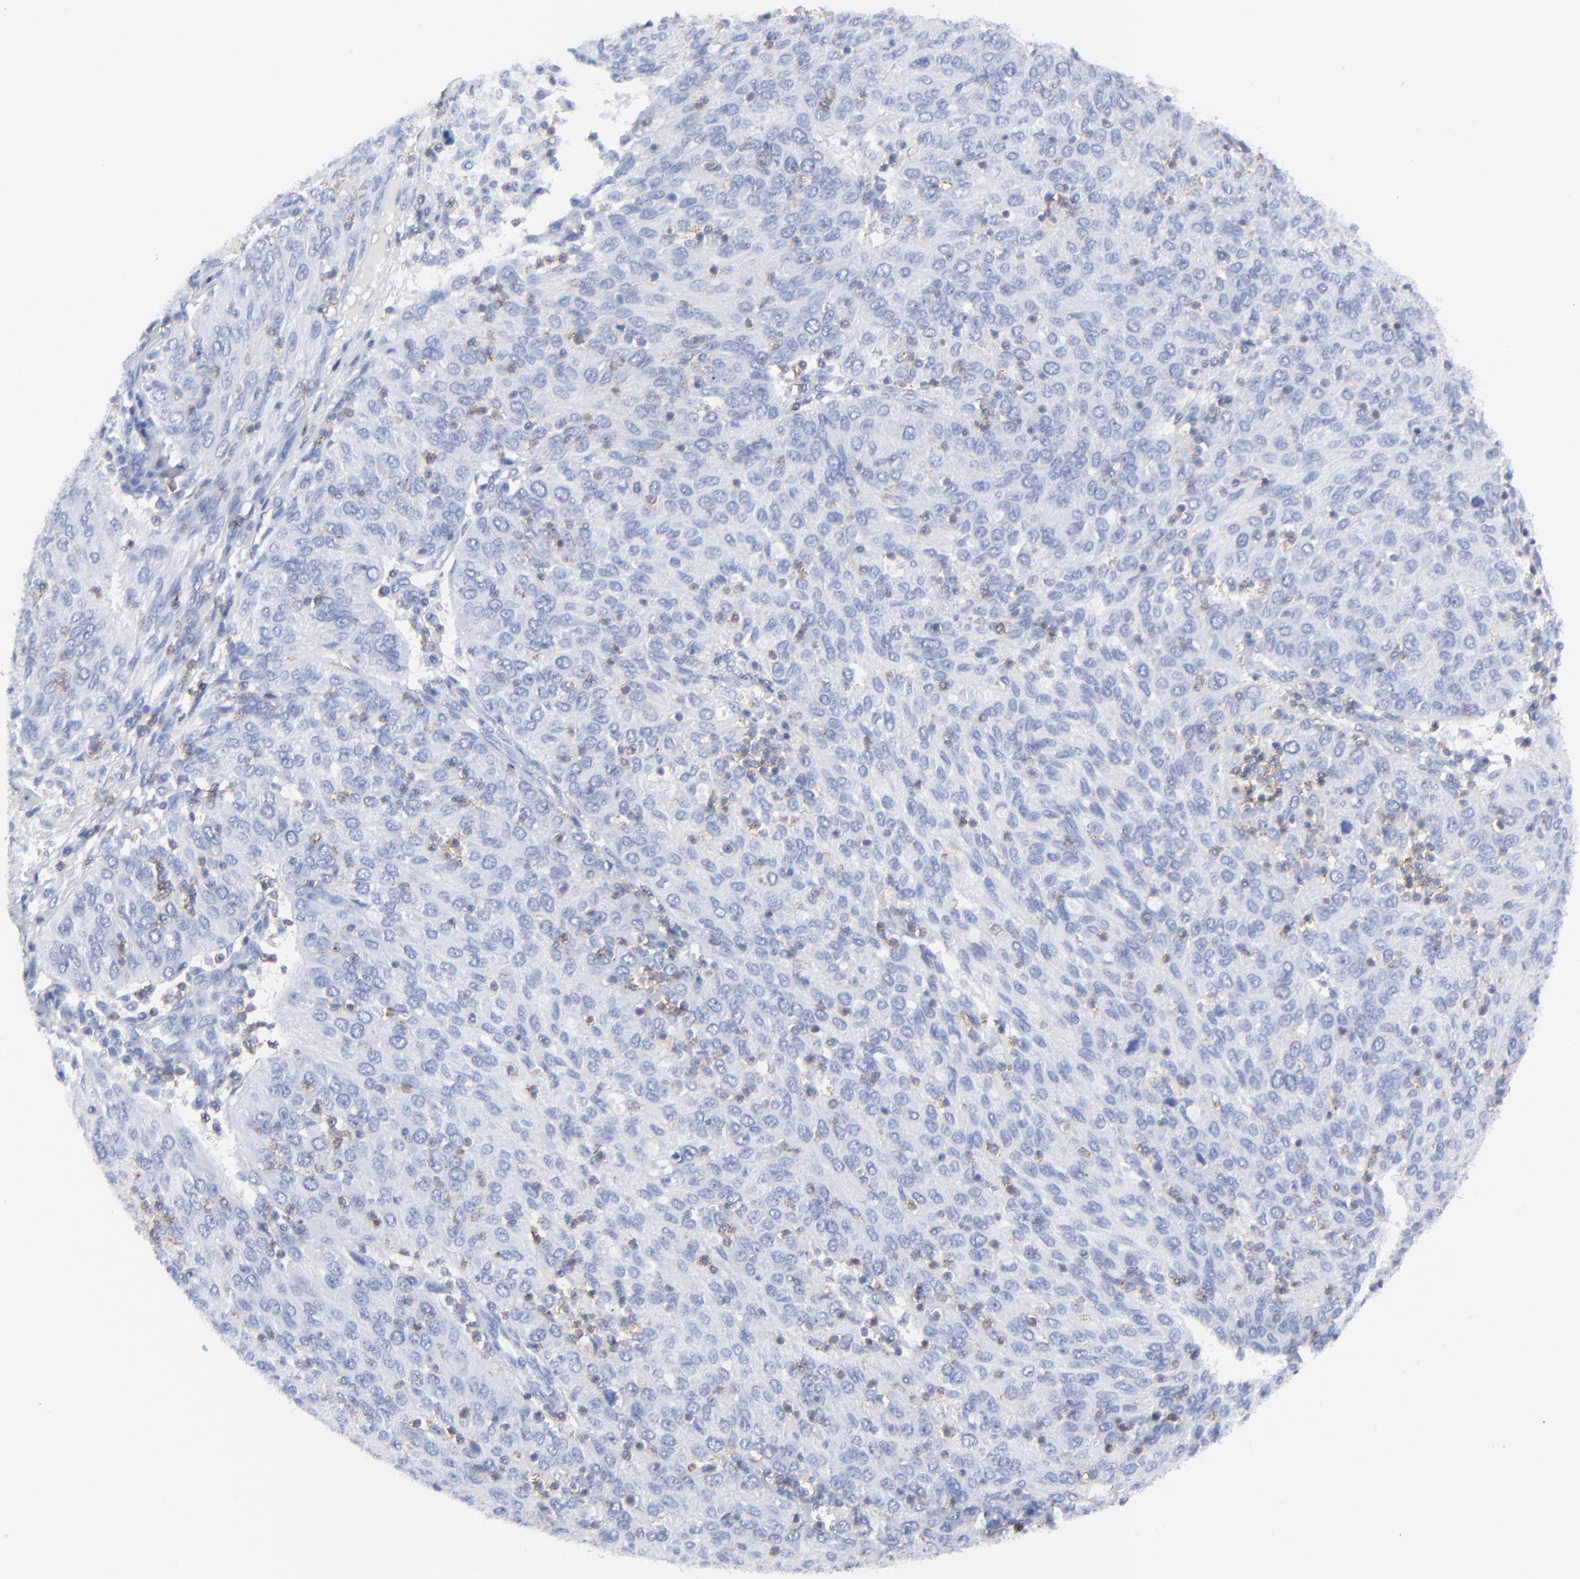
{"staining": {"intensity": "negative", "quantity": "none", "location": "none"}, "tissue": "ovarian cancer", "cell_type": "Tumor cells", "image_type": "cancer", "snomed": [{"axis": "morphology", "description": "Carcinoma, endometroid"}, {"axis": "topography", "description": "Ovary"}], "caption": "A high-resolution image shows immunohistochemistry staining of ovarian cancer, which exhibits no significant staining in tumor cells.", "gene": "LCK", "patient": {"sex": "female", "age": 50}}